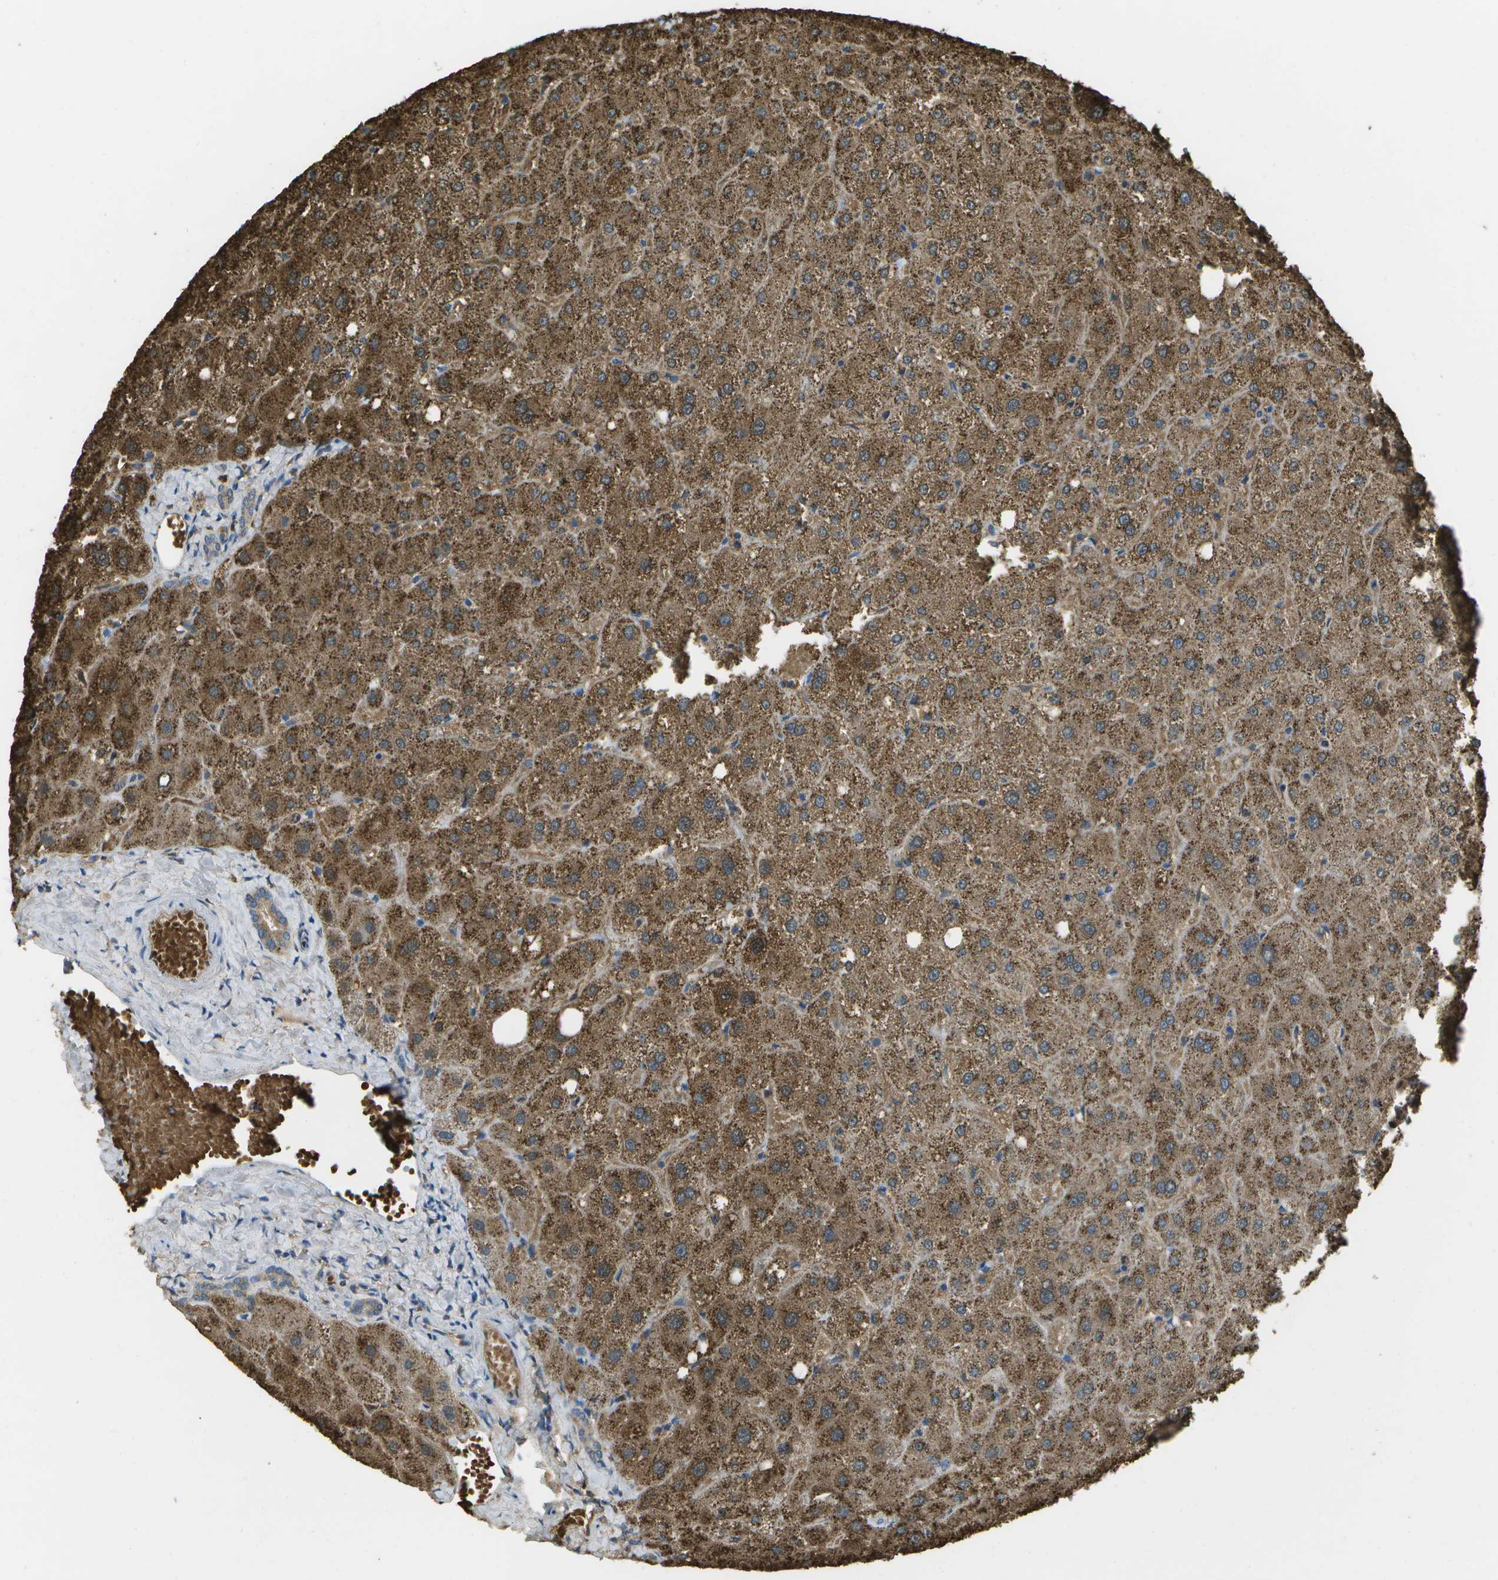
{"staining": {"intensity": "weak", "quantity": ">75%", "location": "cytoplasmic/membranous"}, "tissue": "liver", "cell_type": "Cholangiocytes", "image_type": "normal", "snomed": [{"axis": "morphology", "description": "Normal tissue, NOS"}, {"axis": "topography", "description": "Liver"}], "caption": "Approximately >75% of cholangiocytes in unremarkable liver show weak cytoplasmic/membranous protein positivity as visualized by brown immunohistochemical staining.", "gene": "CACHD1", "patient": {"sex": "male", "age": 73}}